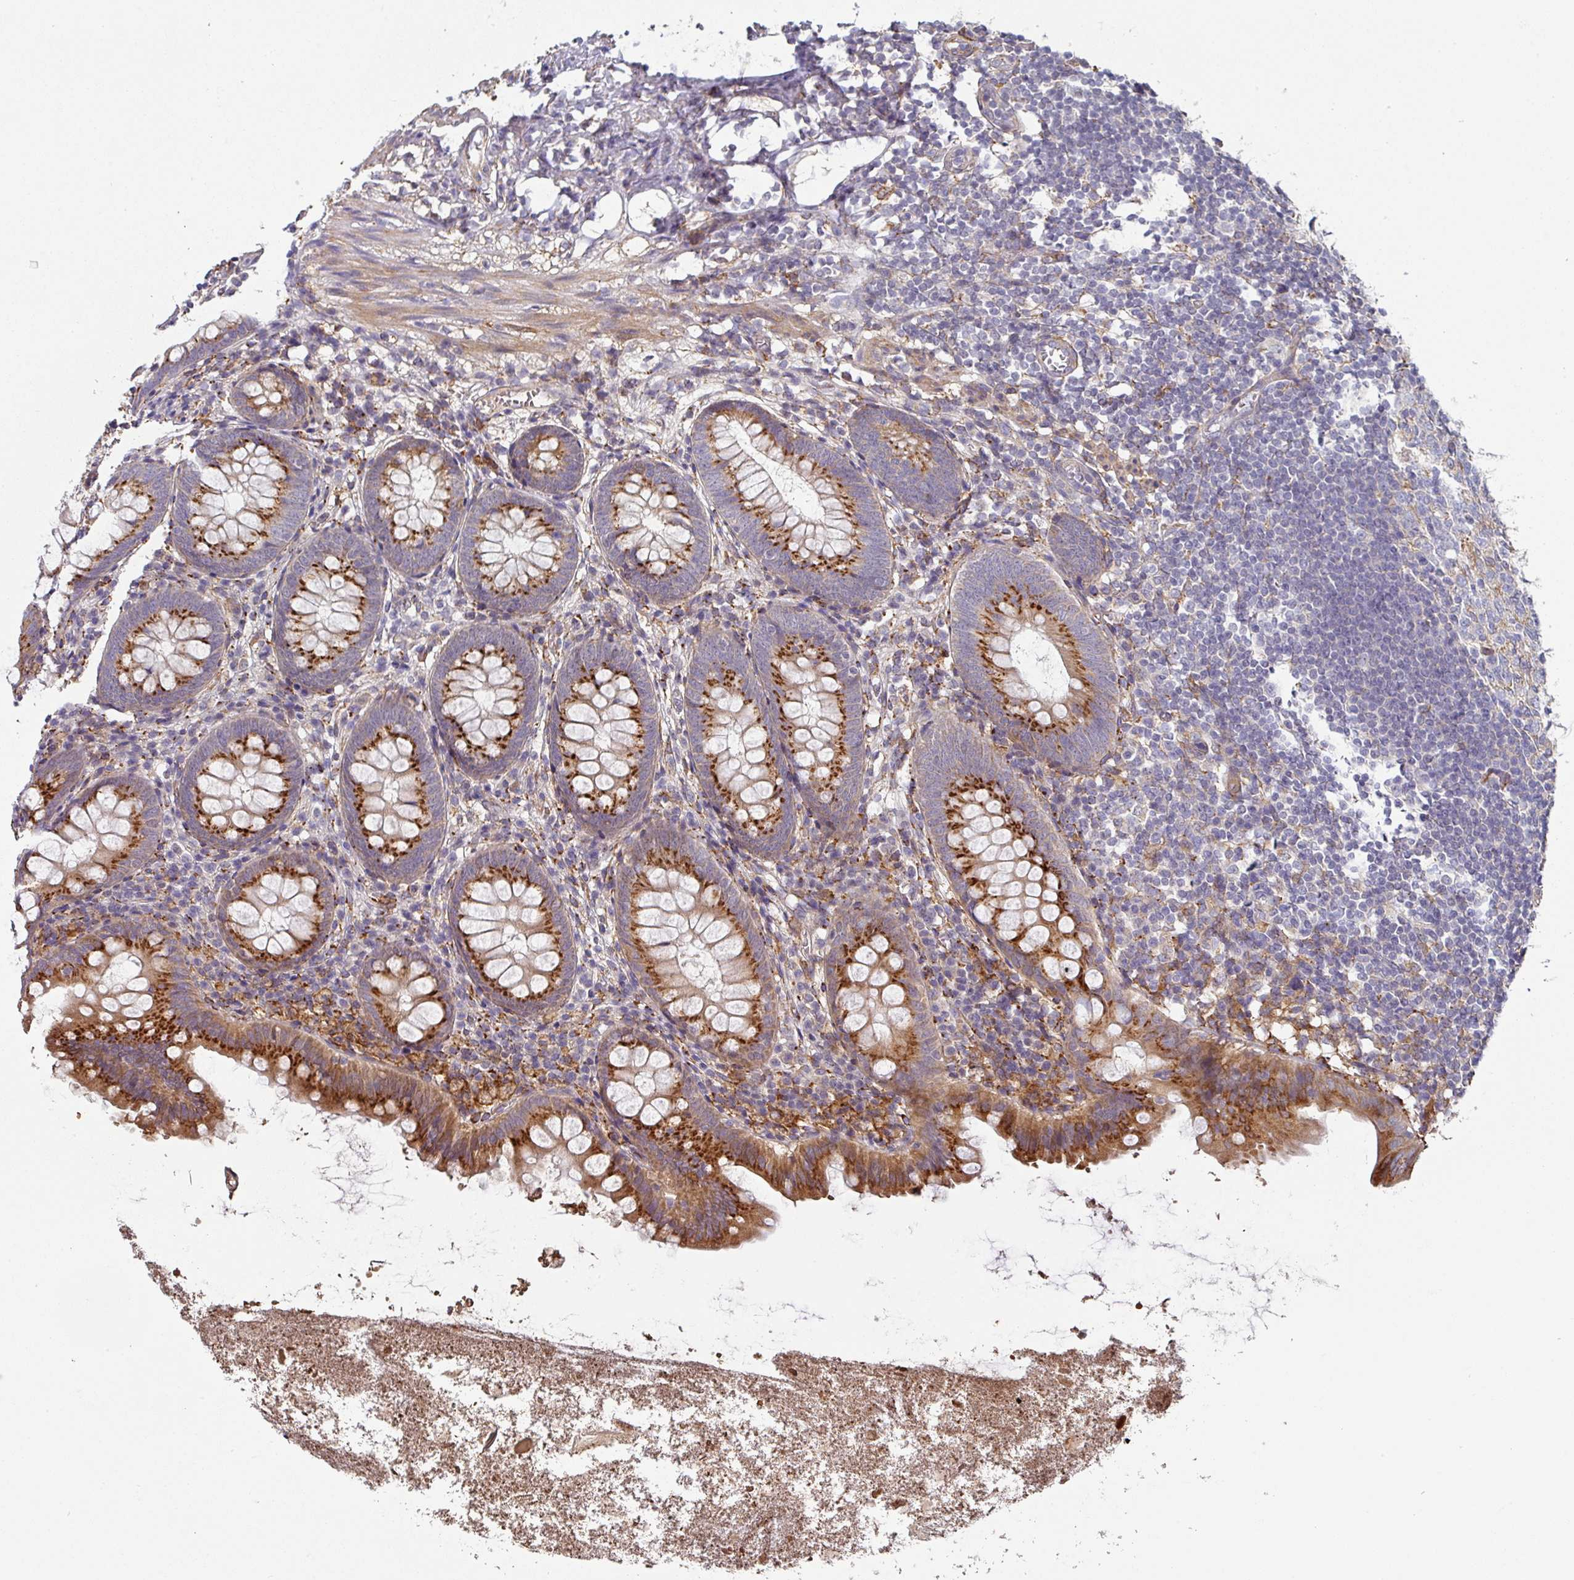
{"staining": {"intensity": "strong", "quantity": ">75%", "location": "cytoplasmic/membranous"}, "tissue": "appendix", "cell_type": "Glandular cells", "image_type": "normal", "snomed": [{"axis": "morphology", "description": "Normal tissue, NOS"}, {"axis": "topography", "description": "Appendix"}], "caption": "Brown immunohistochemical staining in unremarkable appendix demonstrates strong cytoplasmic/membranous expression in about >75% of glandular cells. (brown staining indicates protein expression, while blue staining denotes nuclei).", "gene": "ZNF268", "patient": {"sex": "female", "age": 51}}